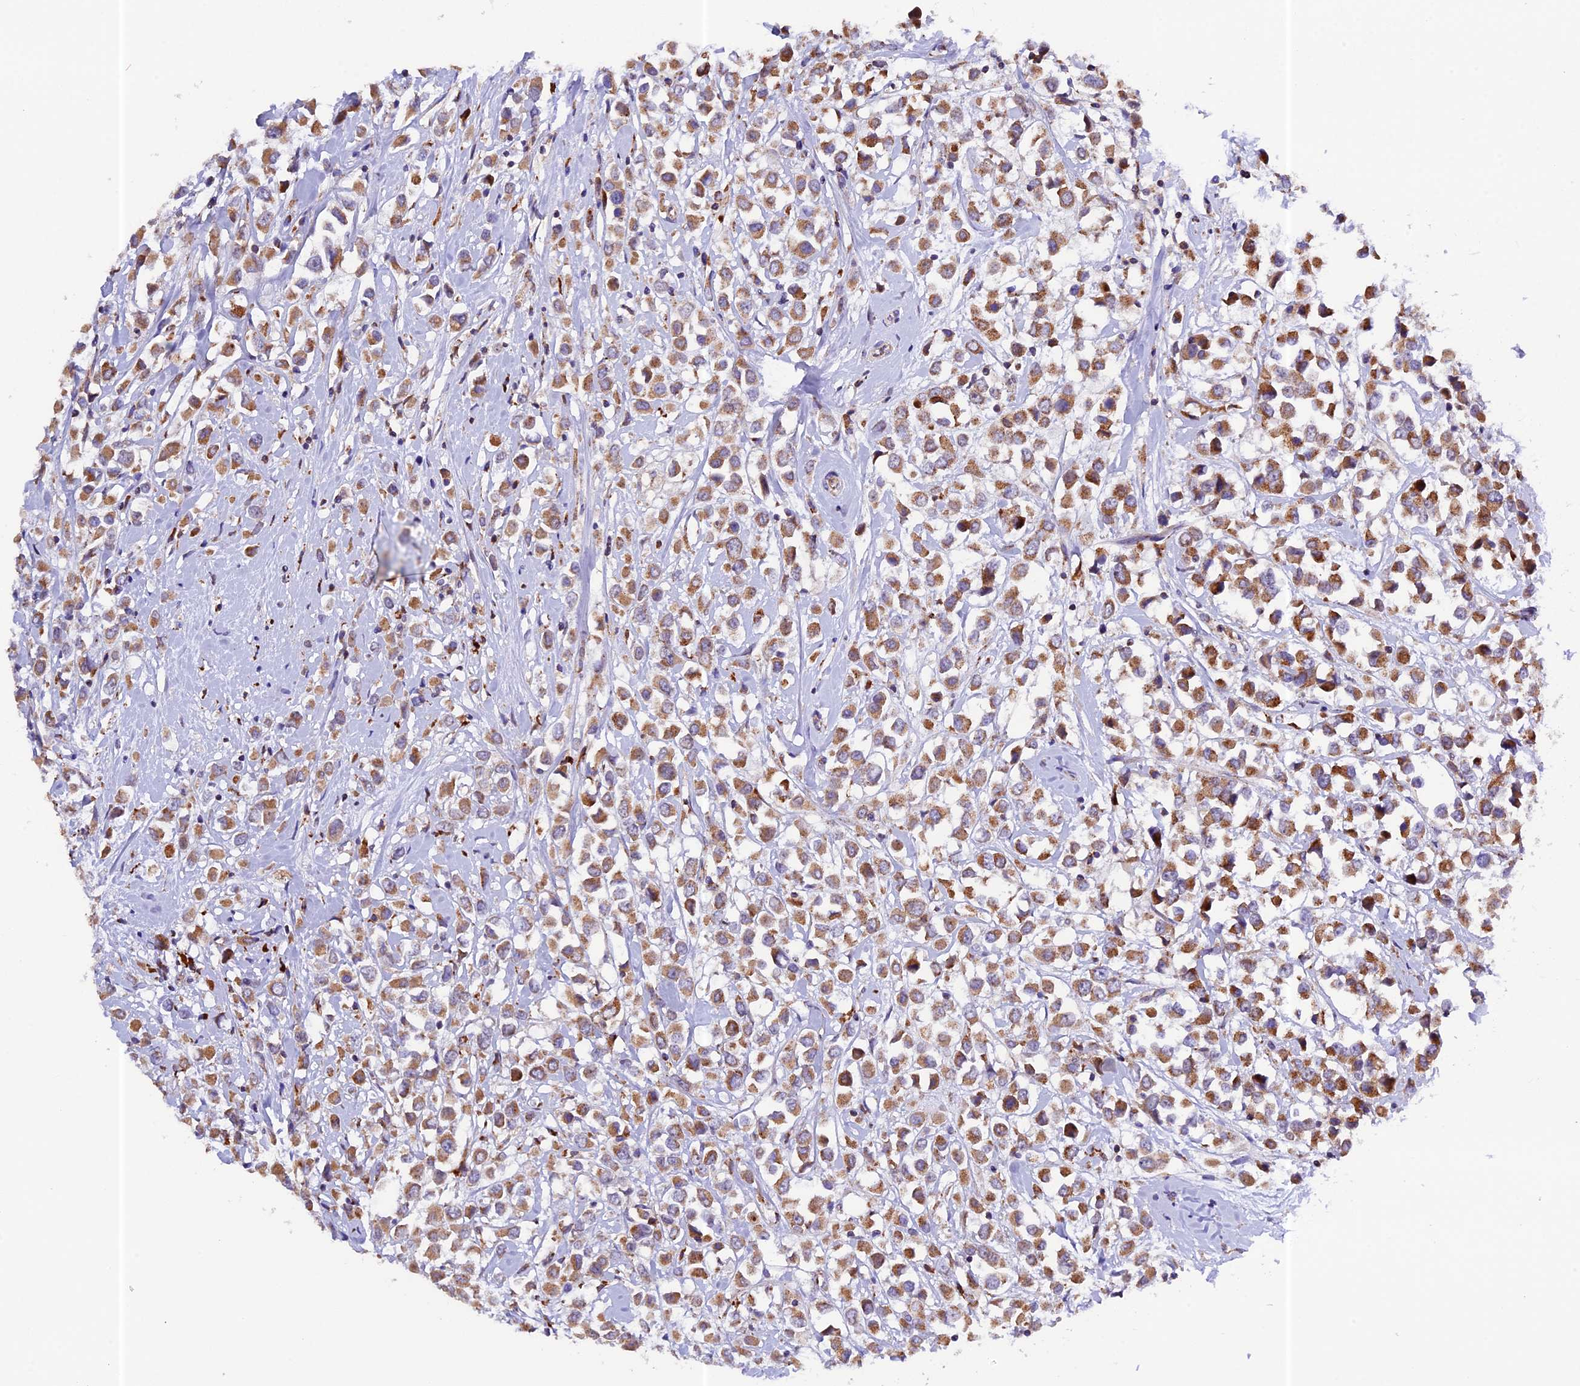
{"staining": {"intensity": "moderate", "quantity": ">75%", "location": "cytoplasmic/membranous"}, "tissue": "breast cancer", "cell_type": "Tumor cells", "image_type": "cancer", "snomed": [{"axis": "morphology", "description": "Duct carcinoma"}, {"axis": "topography", "description": "Breast"}], "caption": "Protein staining by immunohistochemistry (IHC) reveals moderate cytoplasmic/membranous expression in about >75% of tumor cells in breast cancer.", "gene": "METTL22", "patient": {"sex": "female", "age": 87}}